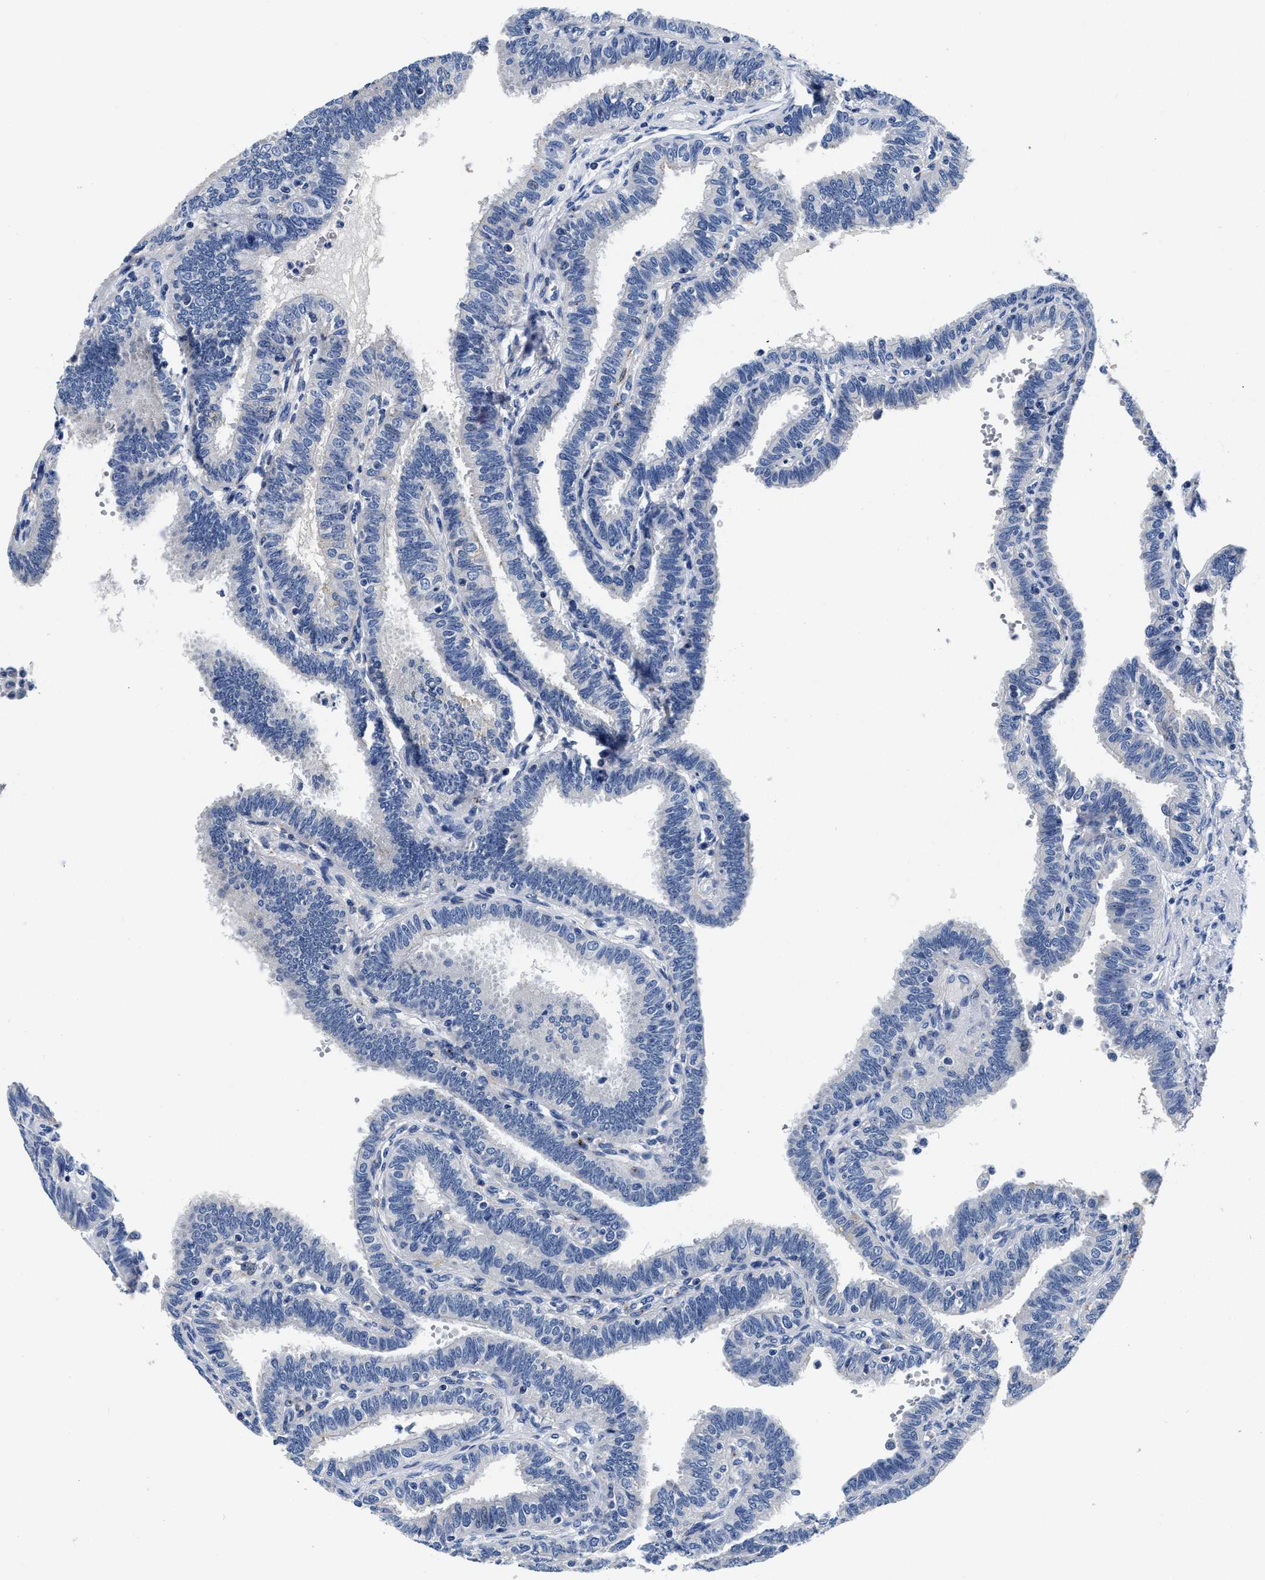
{"staining": {"intensity": "negative", "quantity": "none", "location": "none"}, "tissue": "fallopian tube", "cell_type": "Glandular cells", "image_type": "normal", "snomed": [{"axis": "morphology", "description": "Normal tissue, NOS"}, {"axis": "topography", "description": "Fallopian tube"}, {"axis": "topography", "description": "Placenta"}], "caption": "This is an IHC image of normal human fallopian tube. There is no staining in glandular cells.", "gene": "SLC35F1", "patient": {"sex": "female", "age": 34}}